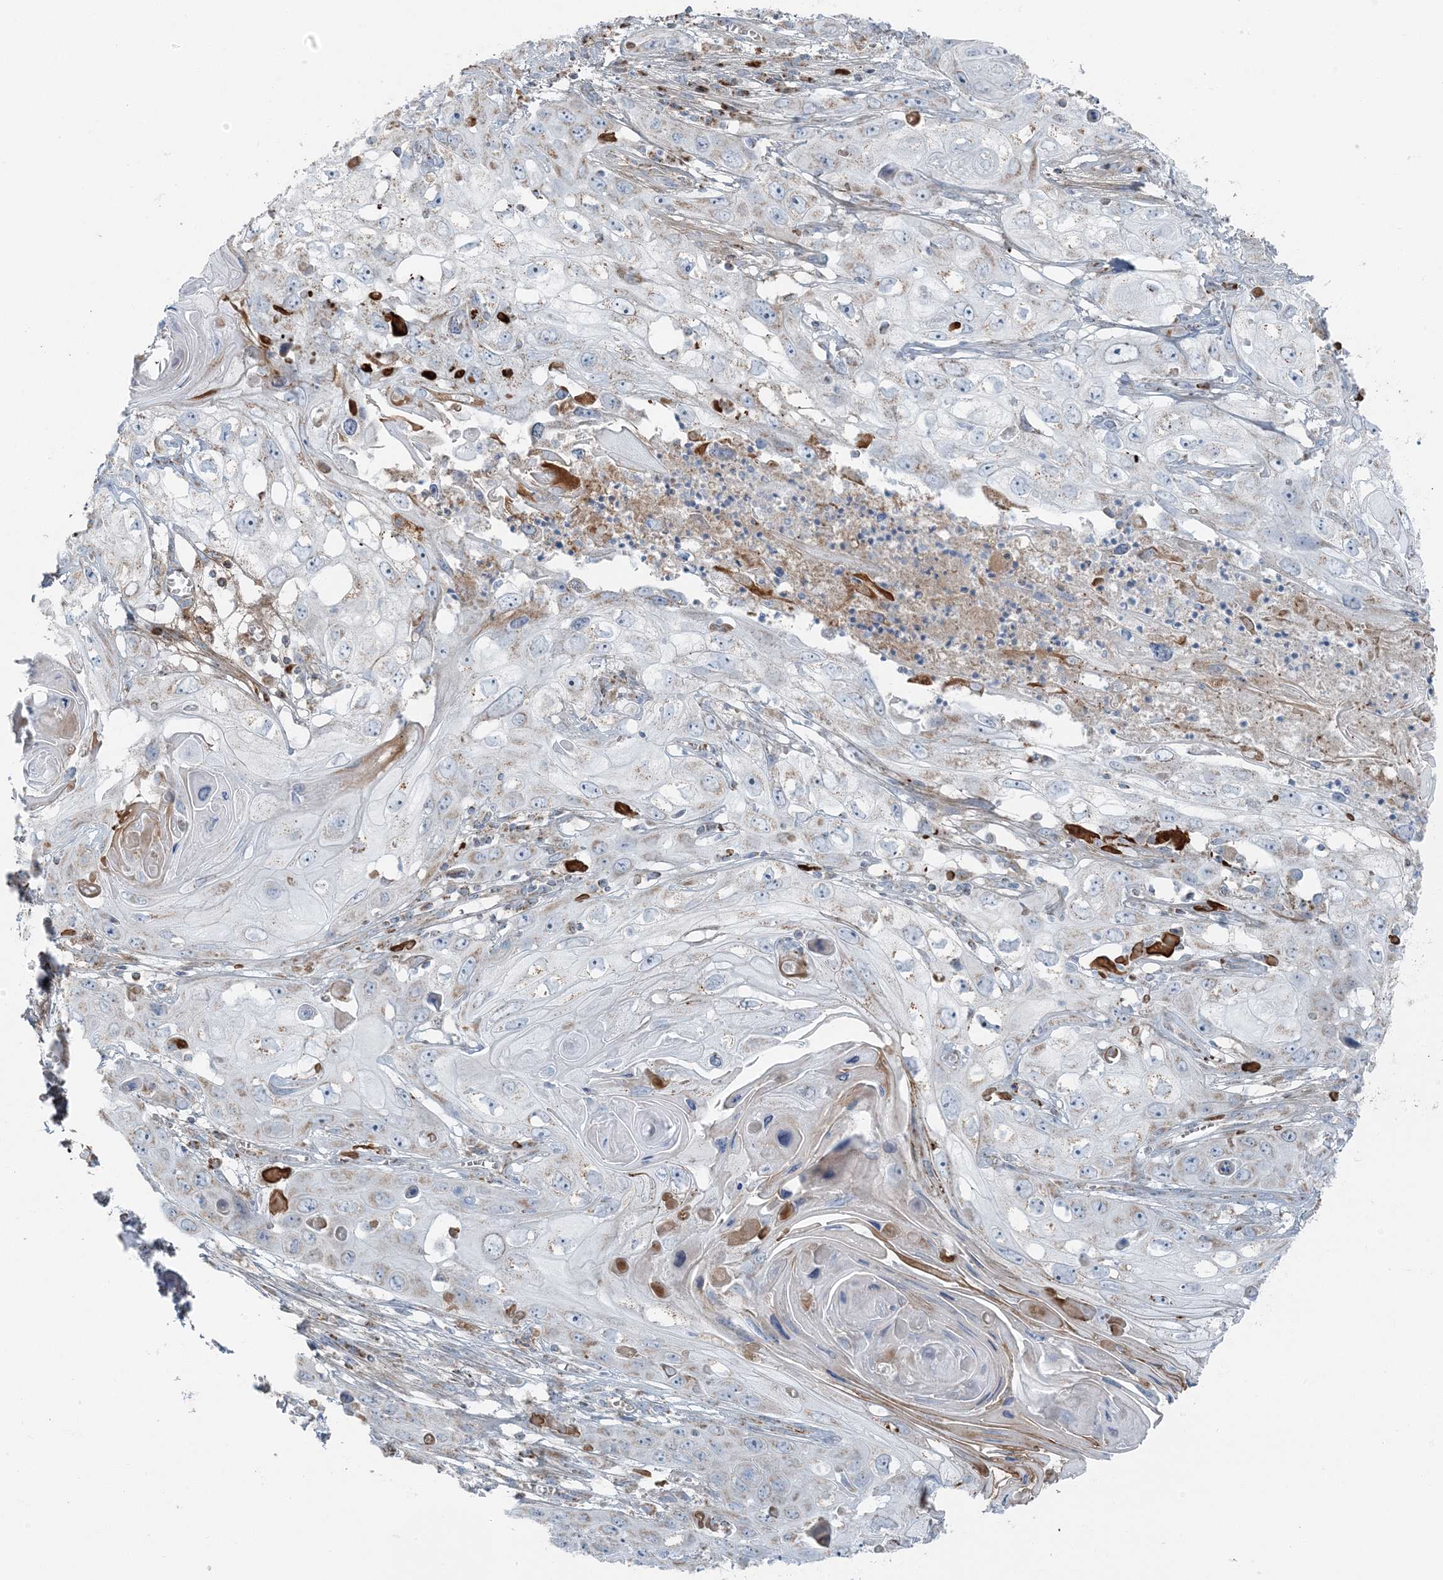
{"staining": {"intensity": "weak", "quantity": "<25%", "location": "cytoplasmic/membranous"}, "tissue": "skin cancer", "cell_type": "Tumor cells", "image_type": "cancer", "snomed": [{"axis": "morphology", "description": "Squamous cell carcinoma, NOS"}, {"axis": "topography", "description": "Skin"}], "caption": "Skin cancer (squamous cell carcinoma) stained for a protein using immunohistochemistry (IHC) demonstrates no positivity tumor cells.", "gene": "SLC22A16", "patient": {"sex": "male", "age": 55}}